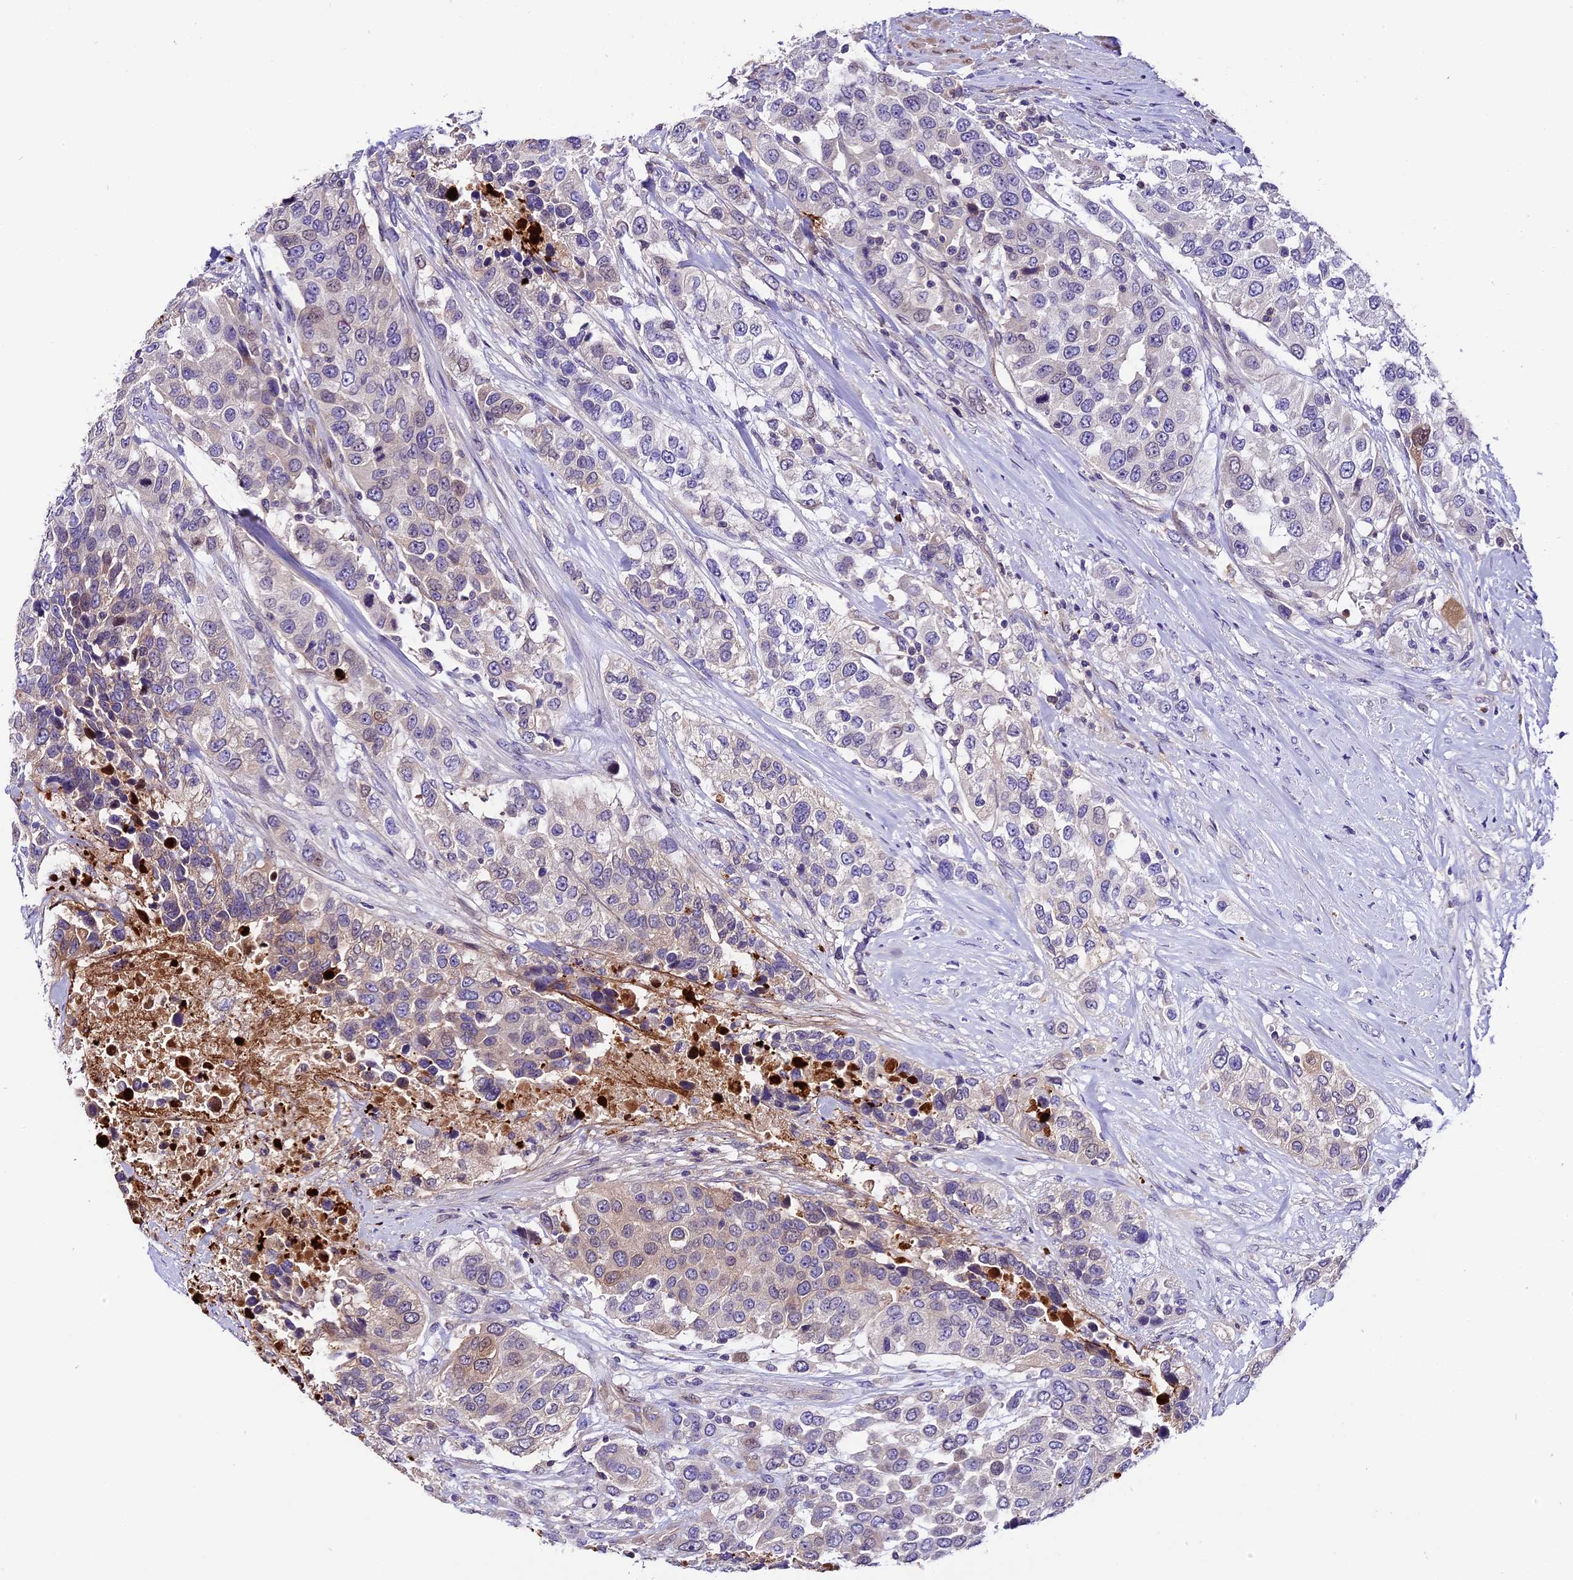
{"staining": {"intensity": "negative", "quantity": "none", "location": "none"}, "tissue": "urothelial cancer", "cell_type": "Tumor cells", "image_type": "cancer", "snomed": [{"axis": "morphology", "description": "Urothelial carcinoma, High grade"}, {"axis": "topography", "description": "Urinary bladder"}], "caption": "Immunohistochemical staining of urothelial carcinoma (high-grade) displays no significant positivity in tumor cells.", "gene": "MAP3K7CL", "patient": {"sex": "female", "age": 80}}